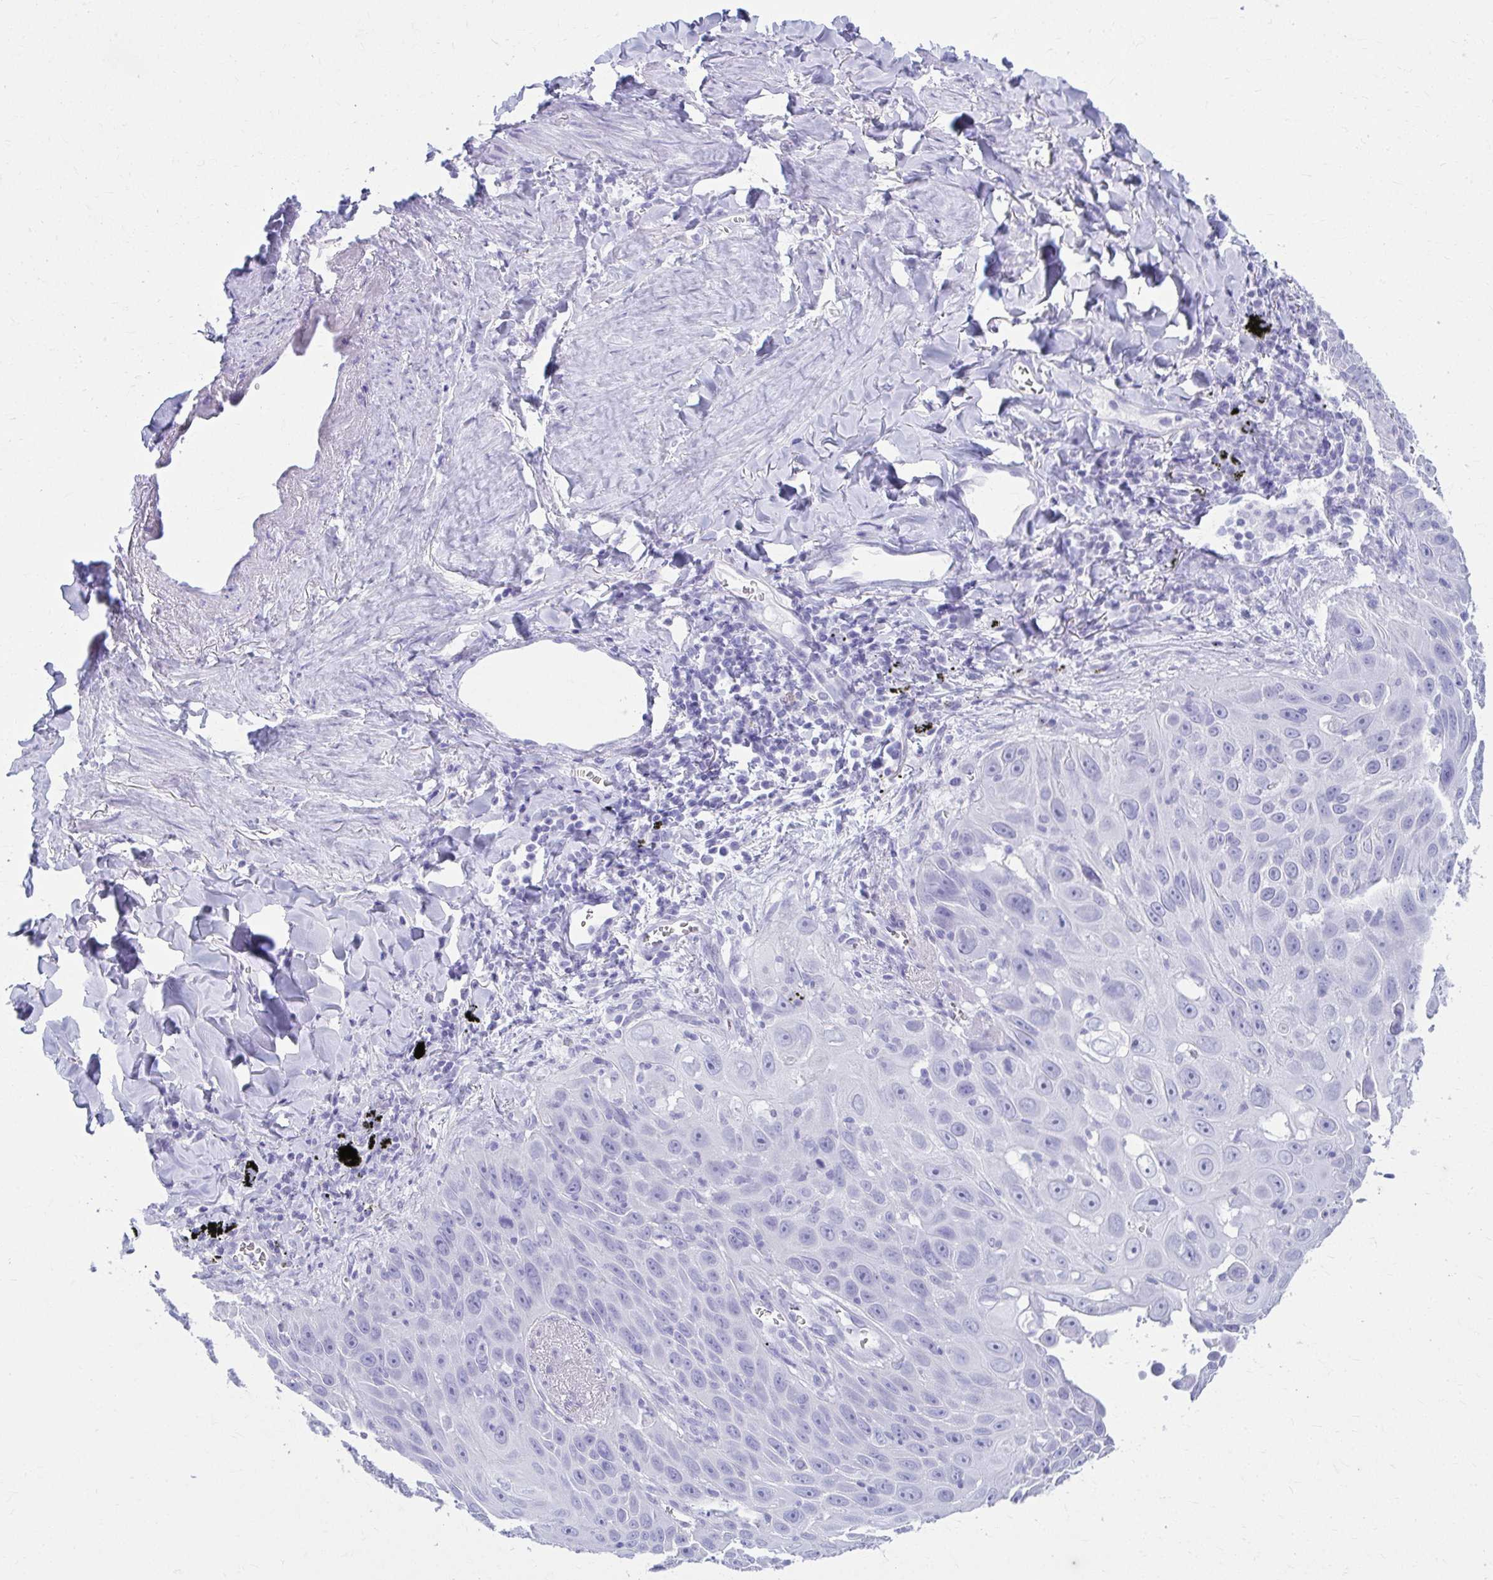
{"staining": {"intensity": "negative", "quantity": "none", "location": "none"}, "tissue": "lung cancer", "cell_type": "Tumor cells", "image_type": "cancer", "snomed": [{"axis": "morphology", "description": "Squamous cell carcinoma, NOS"}, {"axis": "morphology", "description": "Squamous cell carcinoma, metastatic, NOS"}, {"axis": "topography", "description": "Lymph node"}, {"axis": "topography", "description": "Lung"}], "caption": "This is an immunohistochemistry image of human lung cancer (metastatic squamous cell carcinoma). There is no staining in tumor cells.", "gene": "ATP4B", "patient": {"sex": "female", "age": 62}}